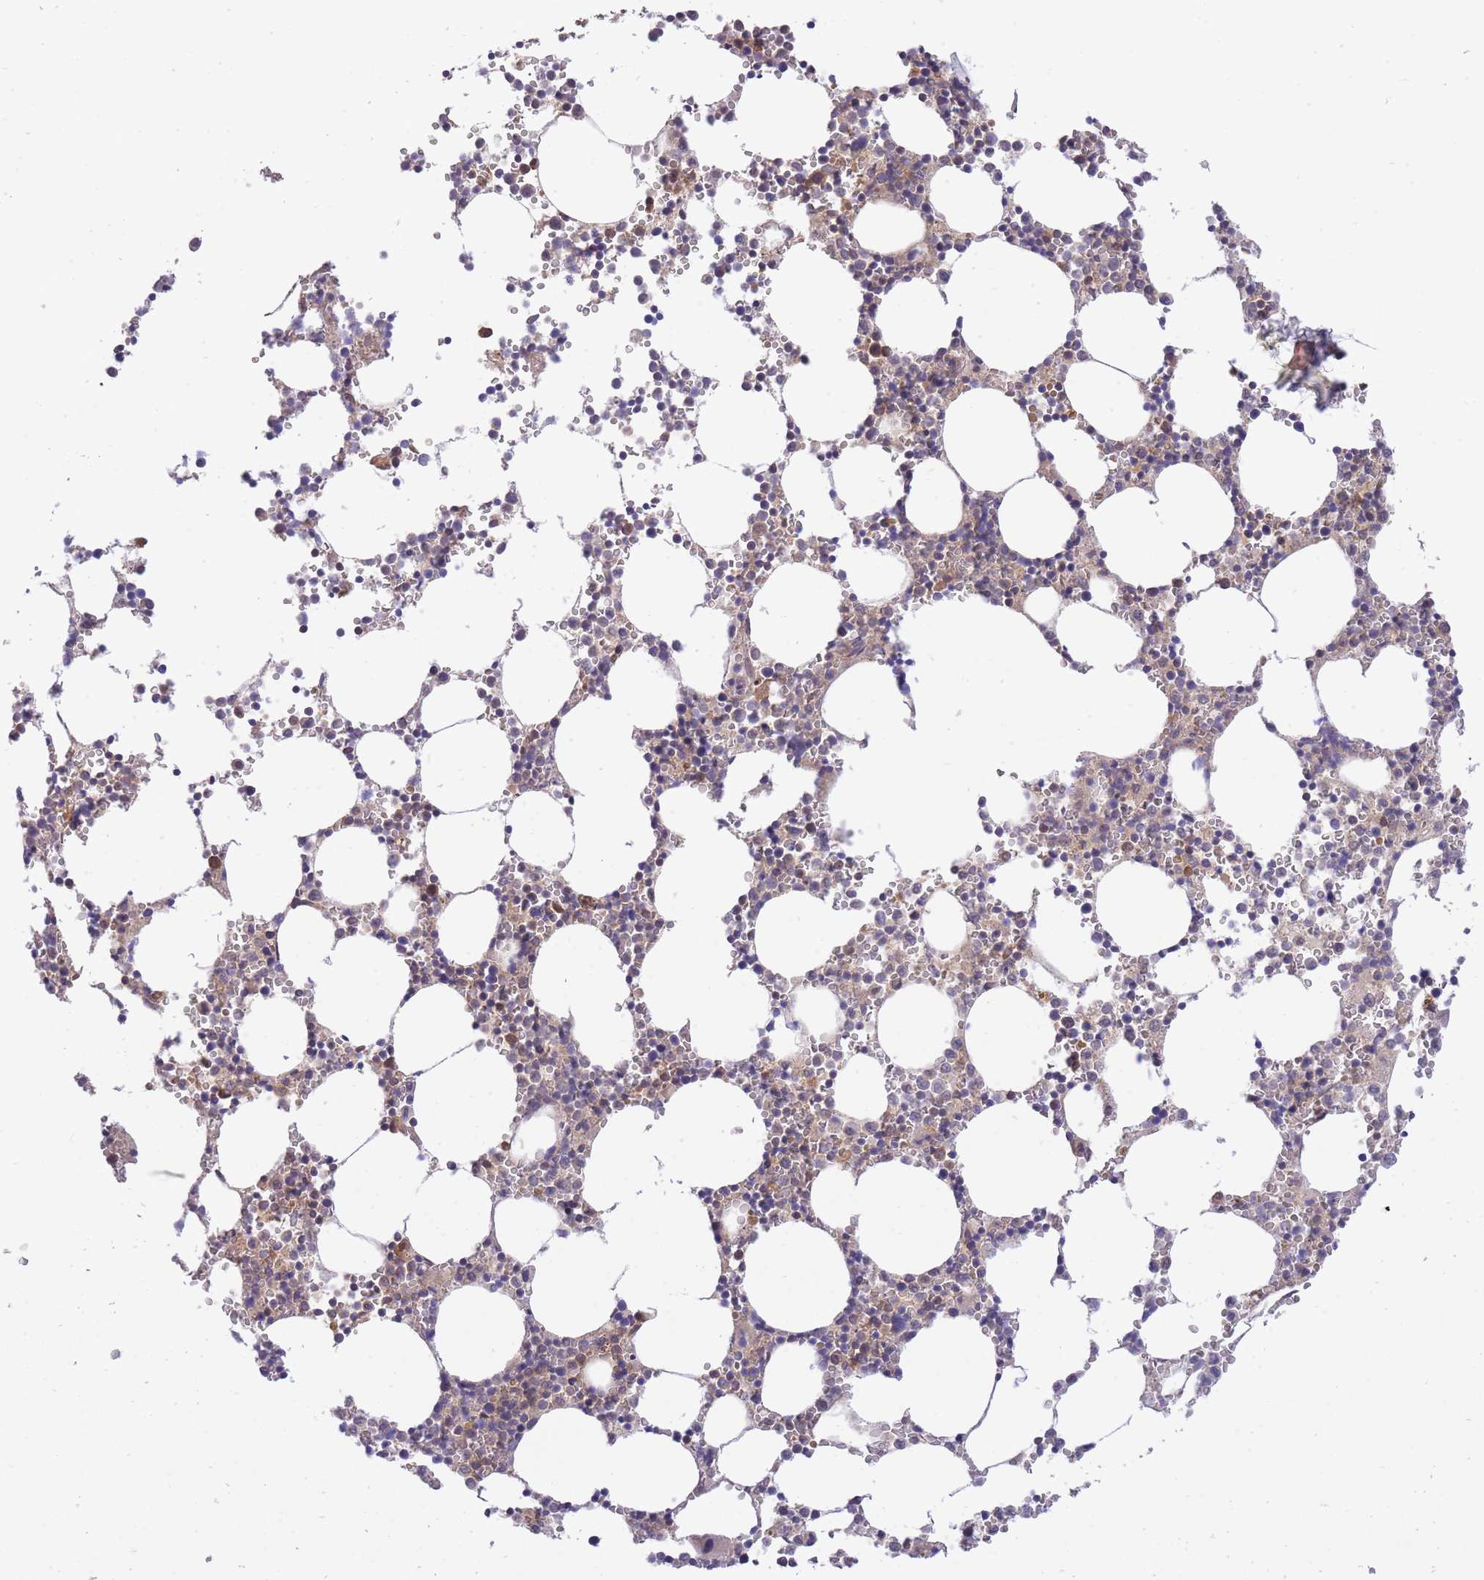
{"staining": {"intensity": "weak", "quantity": "<25%", "location": "cytoplasmic/membranous"}, "tissue": "bone marrow", "cell_type": "Hematopoietic cells", "image_type": "normal", "snomed": [{"axis": "morphology", "description": "Normal tissue, NOS"}, {"axis": "topography", "description": "Bone marrow"}], "caption": "Unremarkable bone marrow was stained to show a protein in brown. There is no significant positivity in hematopoietic cells. (Immunohistochemistry (ihc), brightfield microscopy, high magnification).", "gene": "EIF2B2", "patient": {"sex": "female", "age": 64}}